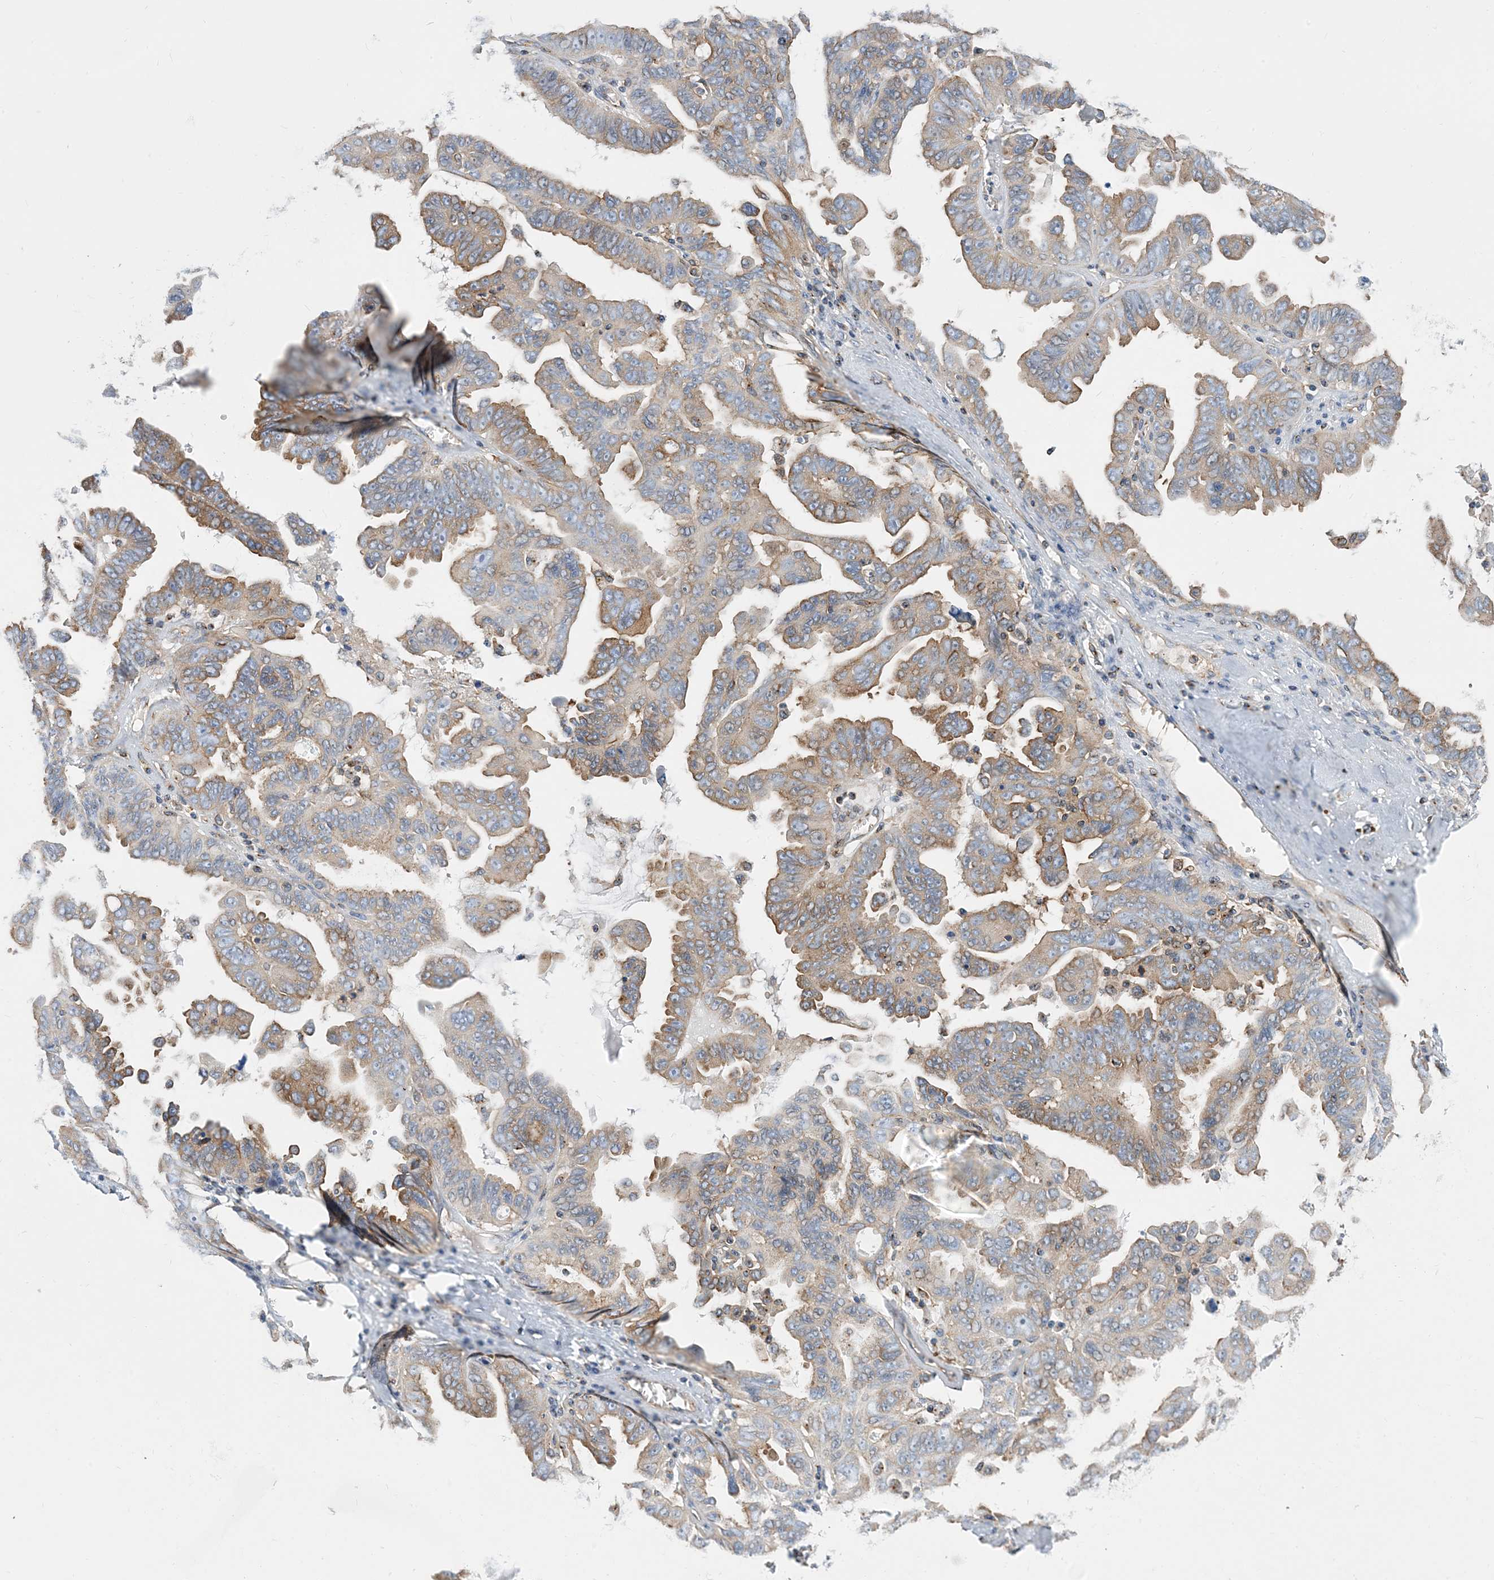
{"staining": {"intensity": "weak", "quantity": "25%-75%", "location": "cytoplasmic/membranous"}, "tissue": "ovarian cancer", "cell_type": "Tumor cells", "image_type": "cancer", "snomed": [{"axis": "morphology", "description": "Carcinoma, endometroid"}, {"axis": "topography", "description": "Ovary"}], "caption": "Immunohistochemistry photomicrograph of ovarian endometroid carcinoma stained for a protein (brown), which shows low levels of weak cytoplasmic/membranous positivity in about 25%-75% of tumor cells.", "gene": "DYNC1LI1", "patient": {"sex": "female", "age": 62}}